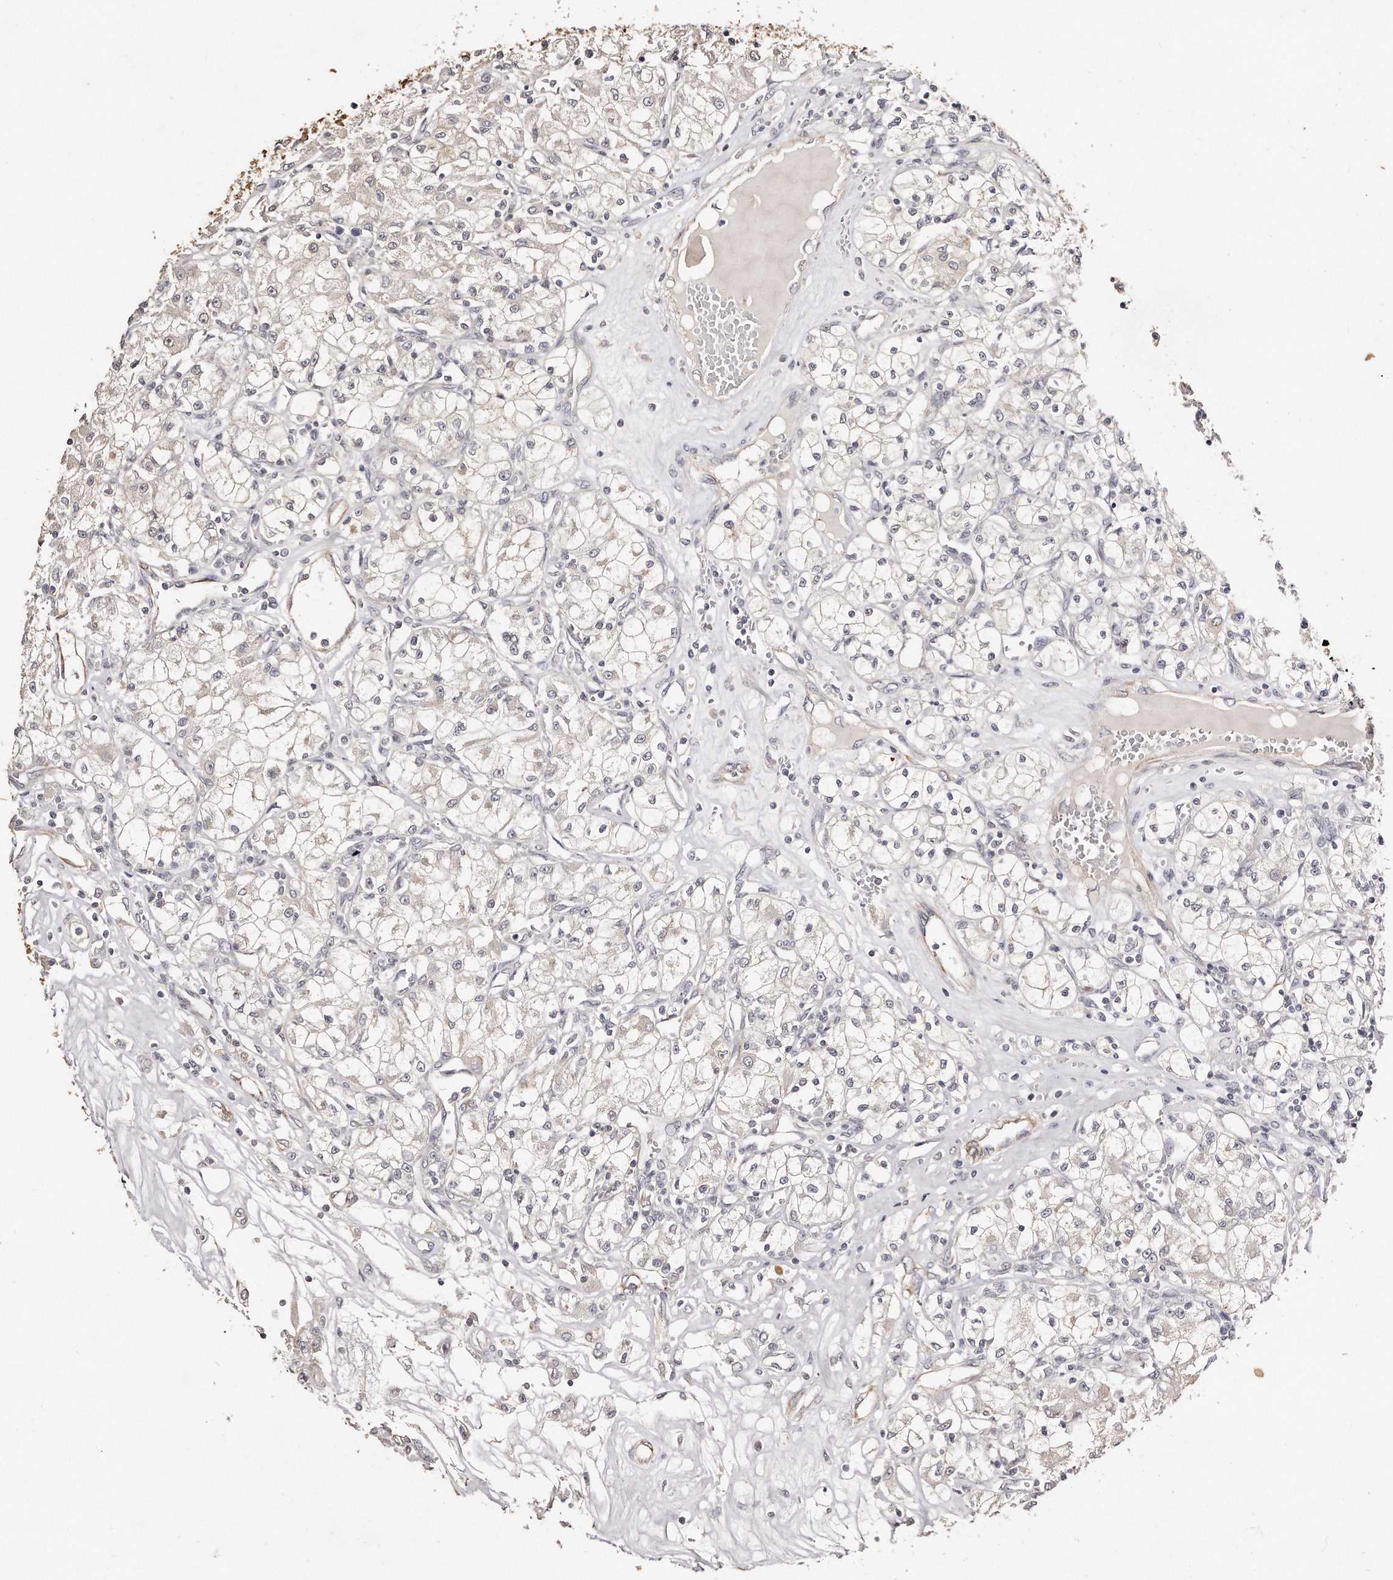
{"staining": {"intensity": "negative", "quantity": "none", "location": "none"}, "tissue": "renal cancer", "cell_type": "Tumor cells", "image_type": "cancer", "snomed": [{"axis": "morphology", "description": "Adenocarcinoma, NOS"}, {"axis": "topography", "description": "Kidney"}], "caption": "Tumor cells show no significant staining in renal cancer (adenocarcinoma).", "gene": "ZYG11A", "patient": {"sex": "female", "age": 59}}